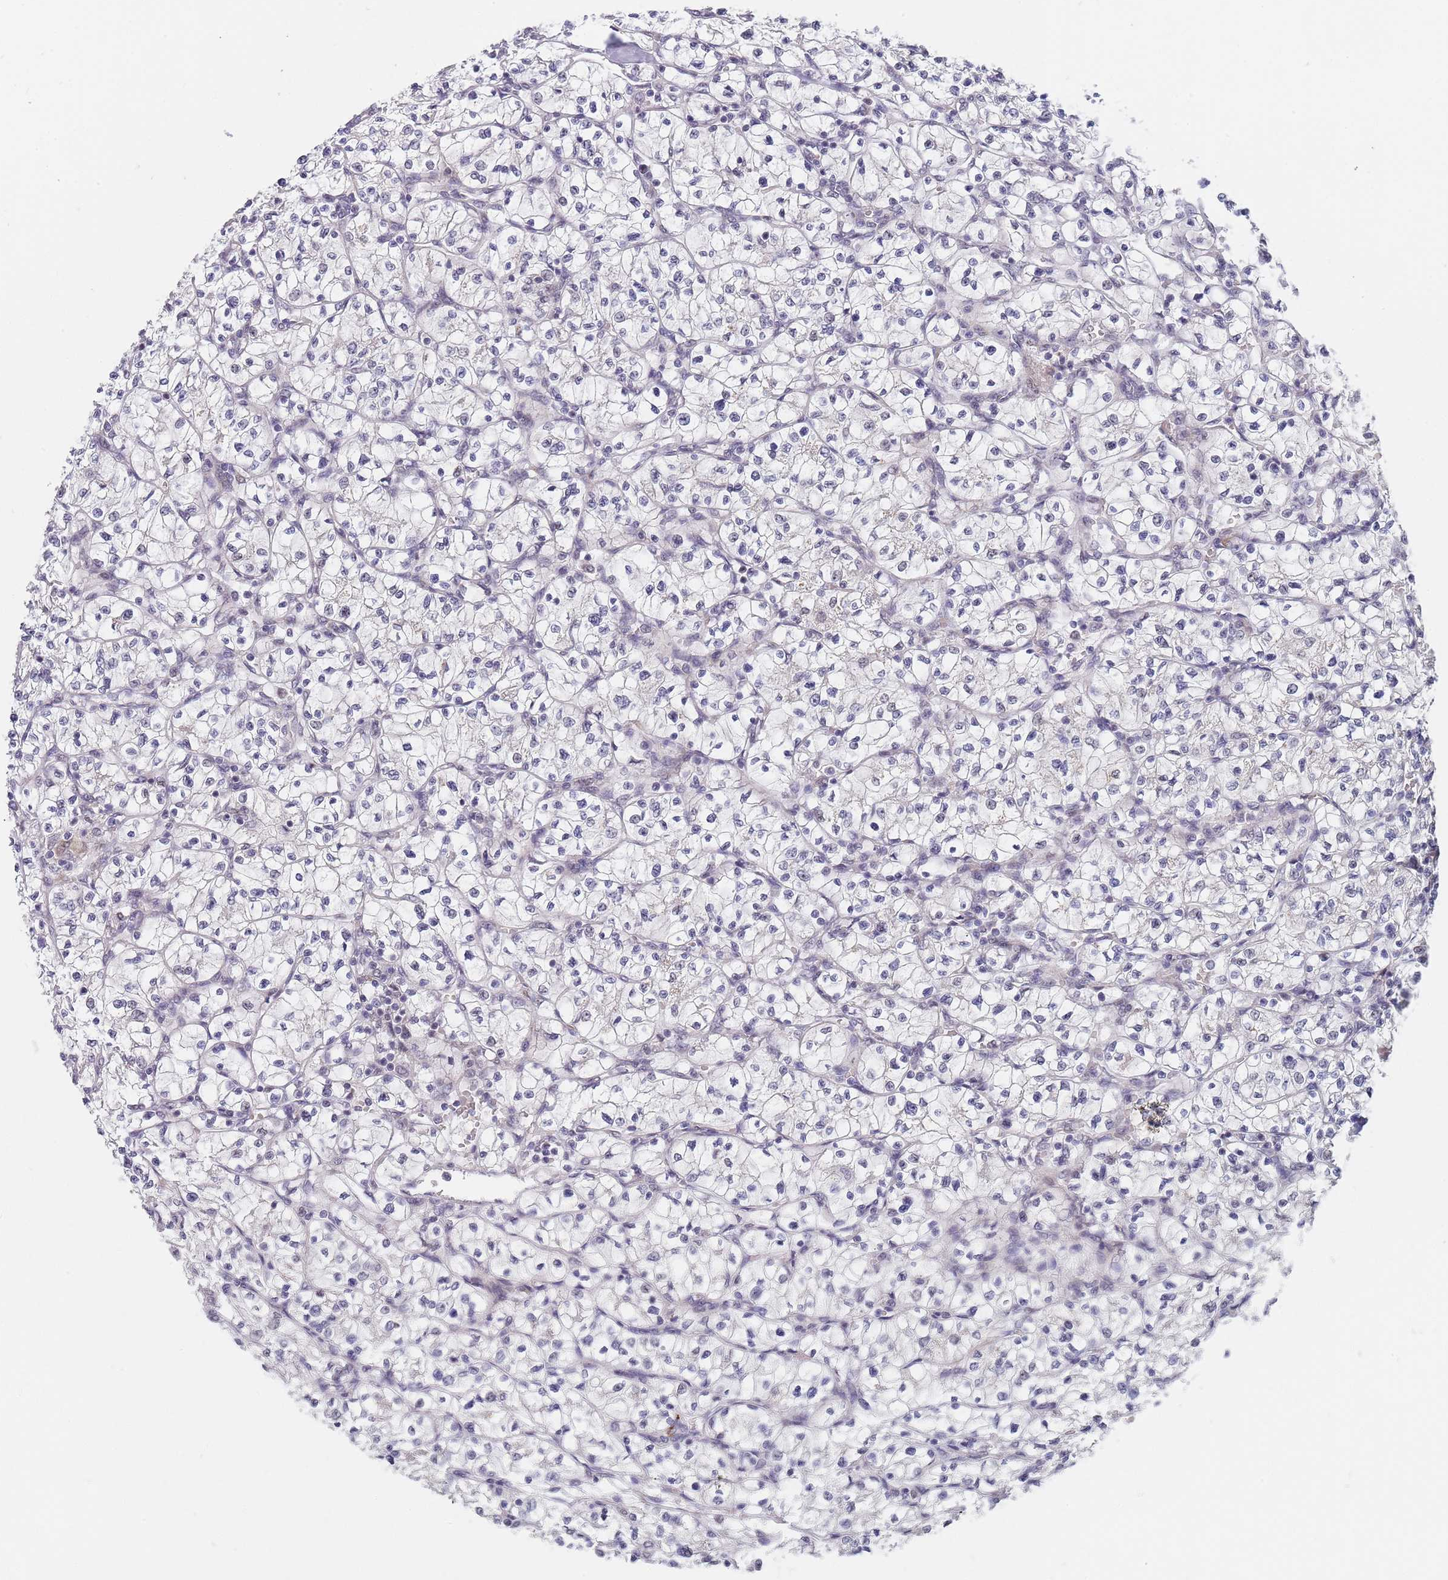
{"staining": {"intensity": "negative", "quantity": "none", "location": "none"}, "tissue": "renal cancer", "cell_type": "Tumor cells", "image_type": "cancer", "snomed": [{"axis": "morphology", "description": "Adenocarcinoma, NOS"}, {"axis": "topography", "description": "Kidney"}], "caption": "High power microscopy histopathology image of an IHC micrograph of adenocarcinoma (renal), revealing no significant expression in tumor cells.", "gene": "PLCL2", "patient": {"sex": "female", "age": 64}}